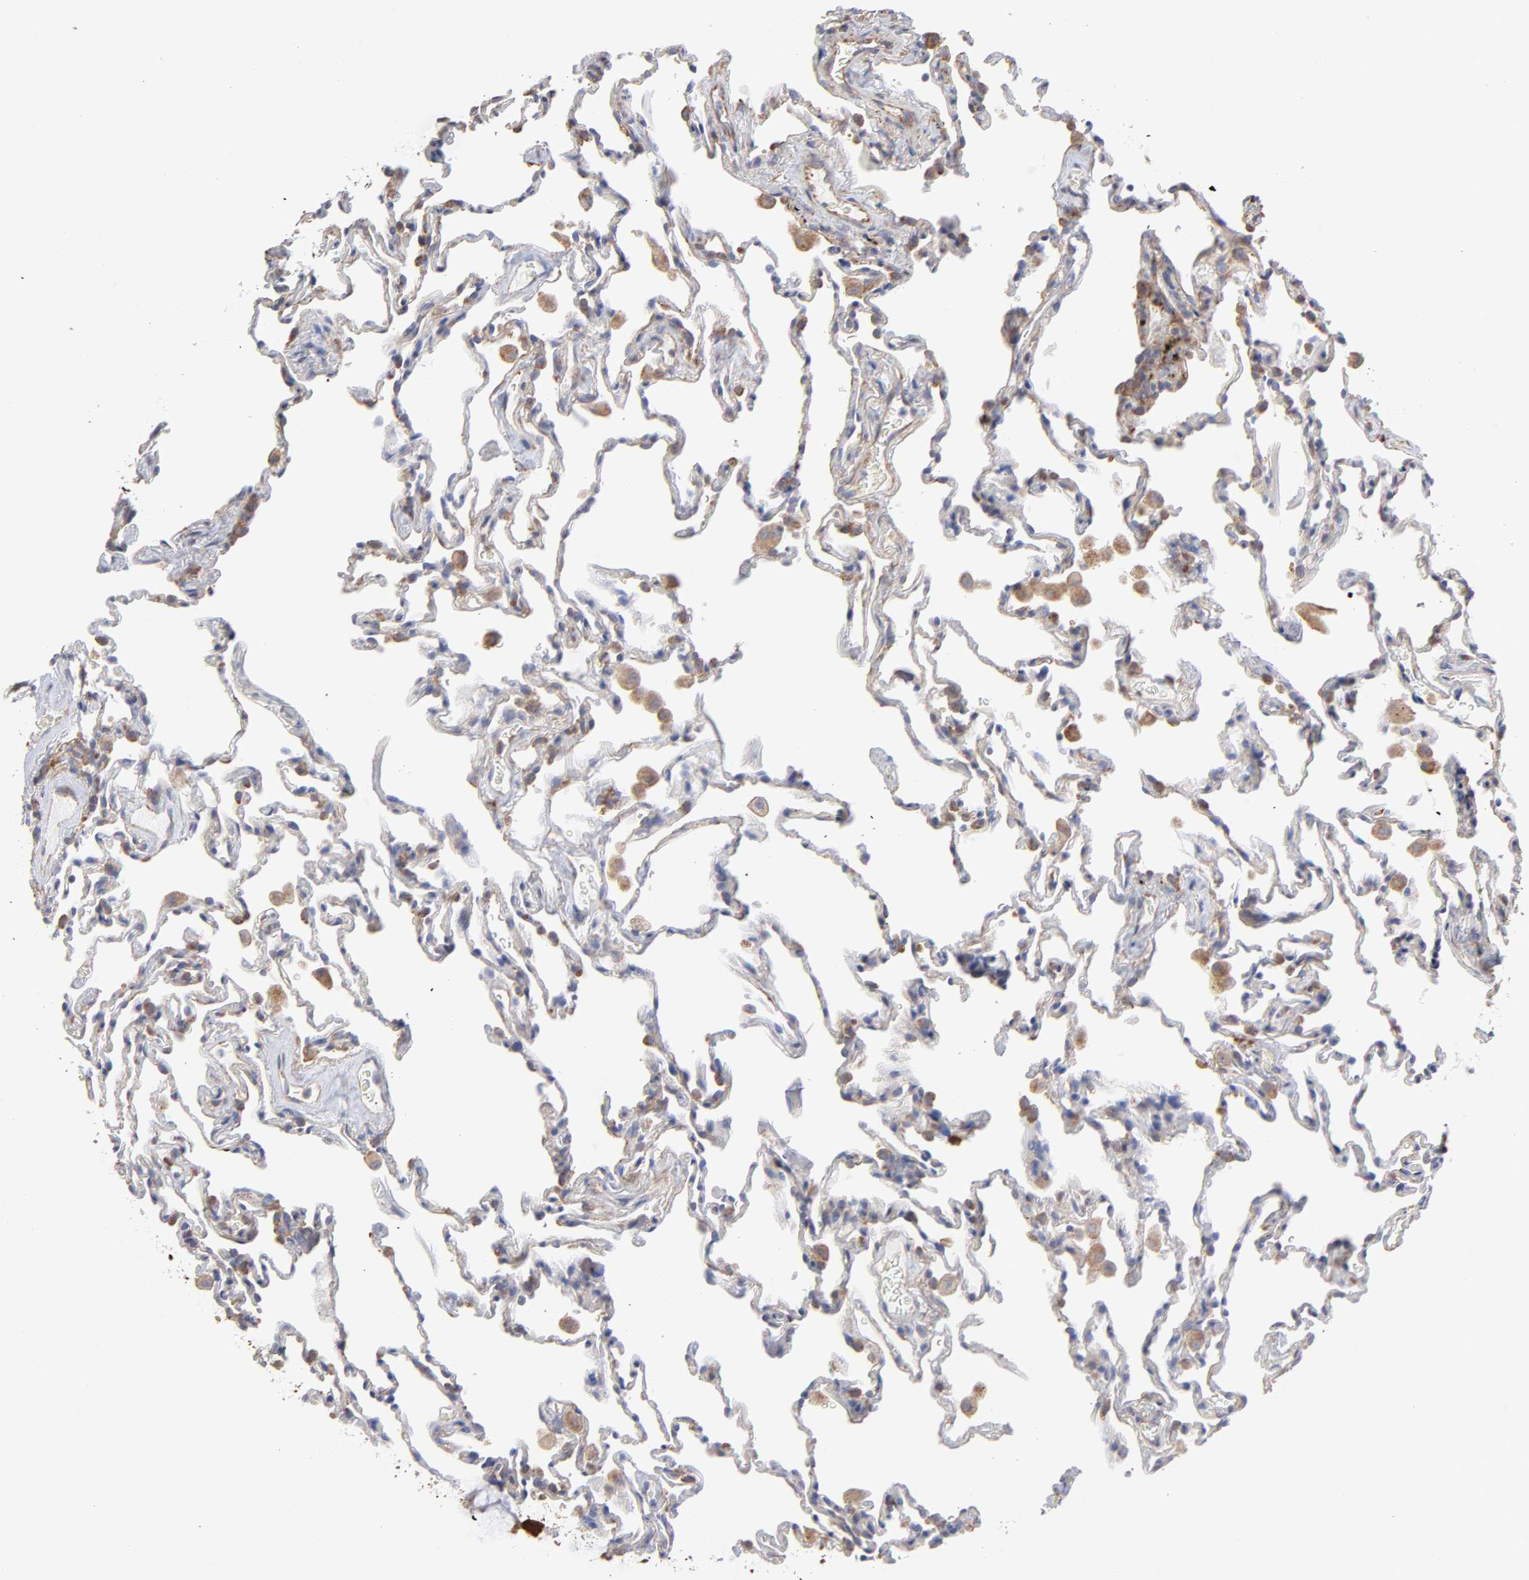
{"staining": {"intensity": "moderate", "quantity": "25%-75%", "location": "cytoplasmic/membranous"}, "tissue": "lung", "cell_type": "Alveolar cells", "image_type": "normal", "snomed": [{"axis": "morphology", "description": "Normal tissue, NOS"}, {"axis": "morphology", "description": "Soft tissue tumor metastatic"}, {"axis": "topography", "description": "Lung"}], "caption": "Benign lung displays moderate cytoplasmic/membranous staining in about 25%-75% of alveolar cells, visualized by immunohistochemistry.", "gene": "RPL3", "patient": {"sex": "male", "age": 59}}